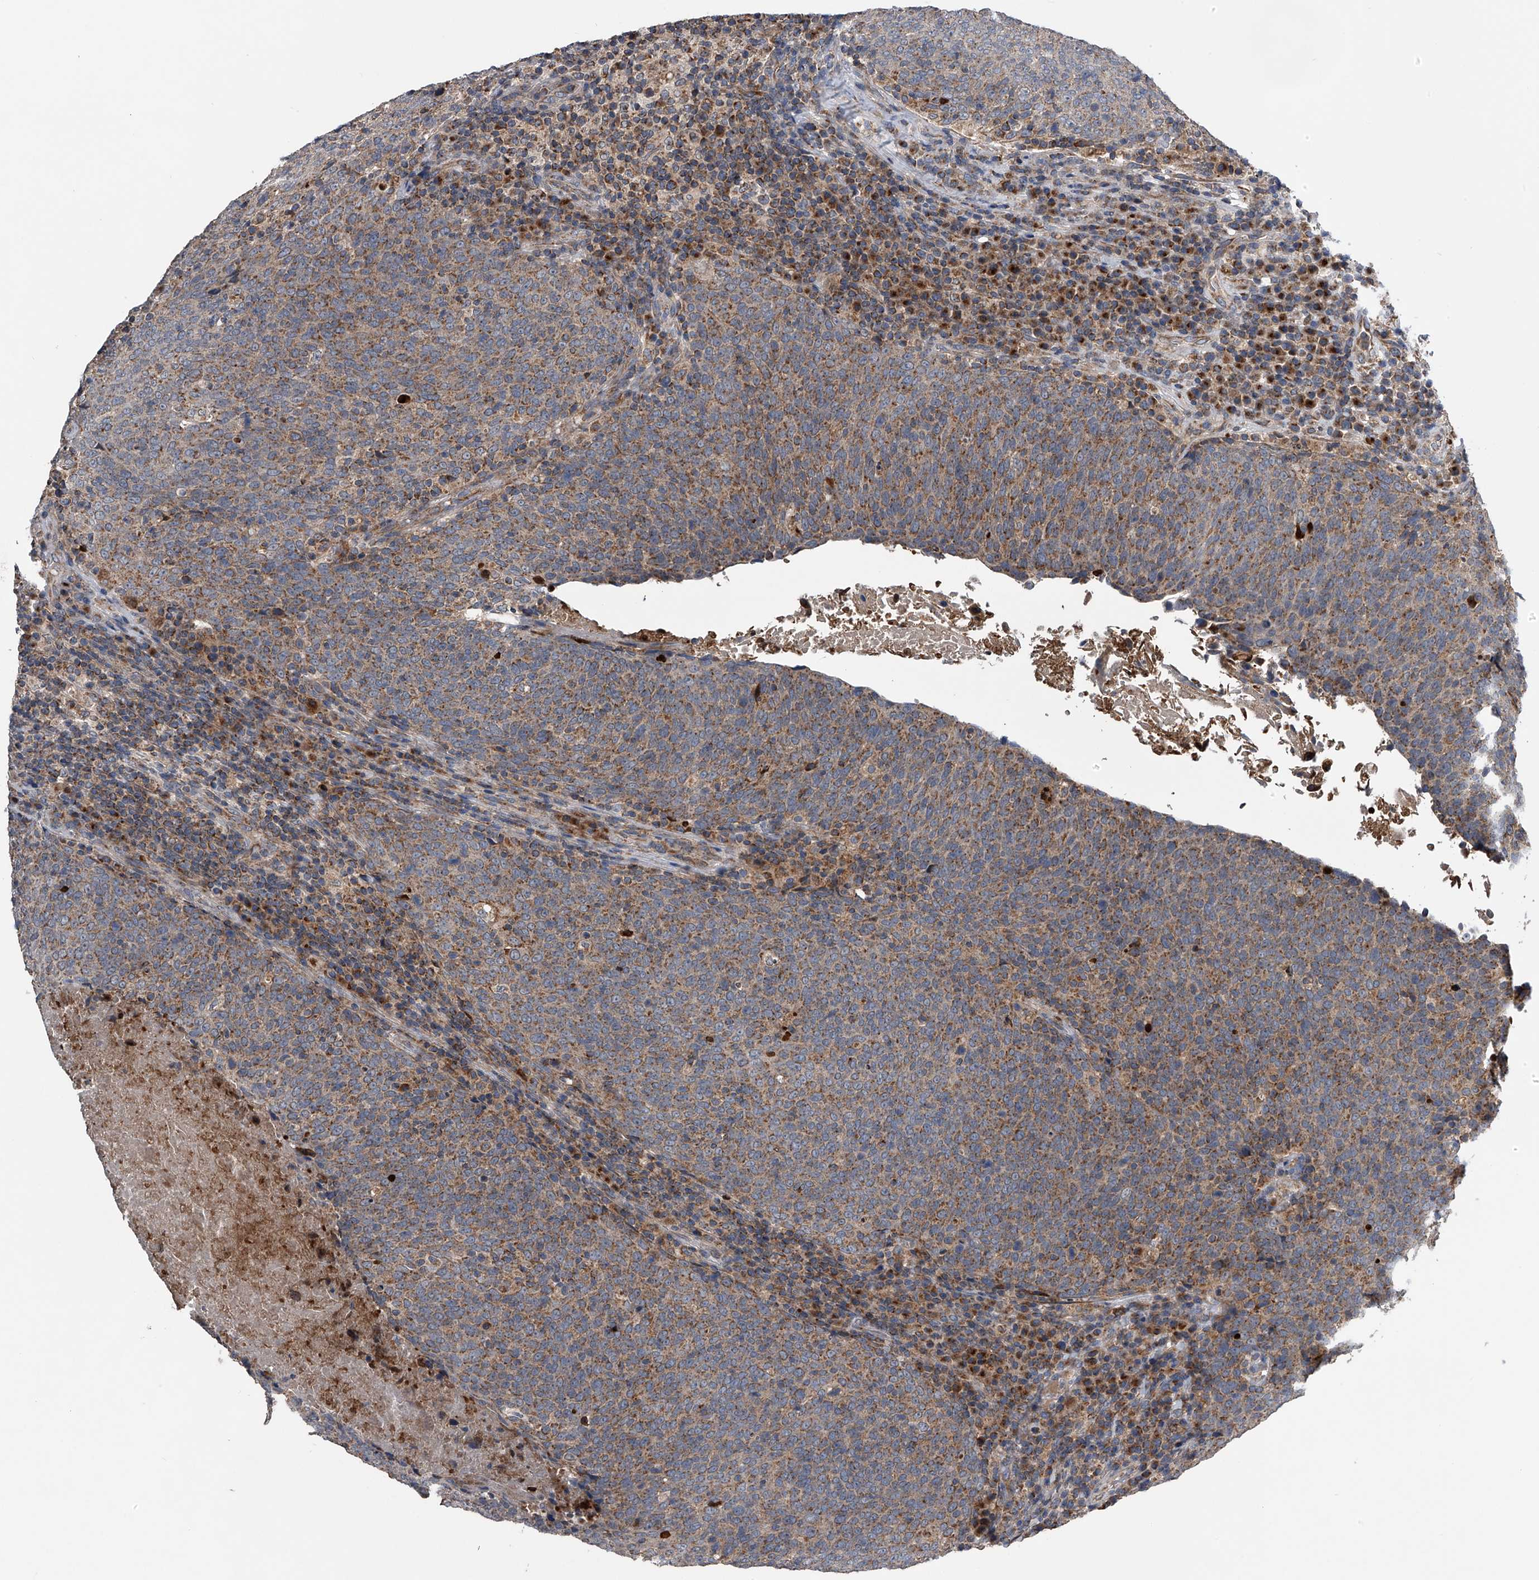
{"staining": {"intensity": "moderate", "quantity": ">75%", "location": "cytoplasmic/membranous"}, "tissue": "head and neck cancer", "cell_type": "Tumor cells", "image_type": "cancer", "snomed": [{"axis": "morphology", "description": "Squamous cell carcinoma, NOS"}, {"axis": "morphology", "description": "Squamous cell carcinoma, metastatic, NOS"}, {"axis": "topography", "description": "Lymph node"}, {"axis": "topography", "description": "Head-Neck"}], "caption": "The image displays immunohistochemical staining of head and neck squamous cell carcinoma. There is moderate cytoplasmic/membranous staining is appreciated in about >75% of tumor cells.", "gene": "LYRM4", "patient": {"sex": "male", "age": 62}}